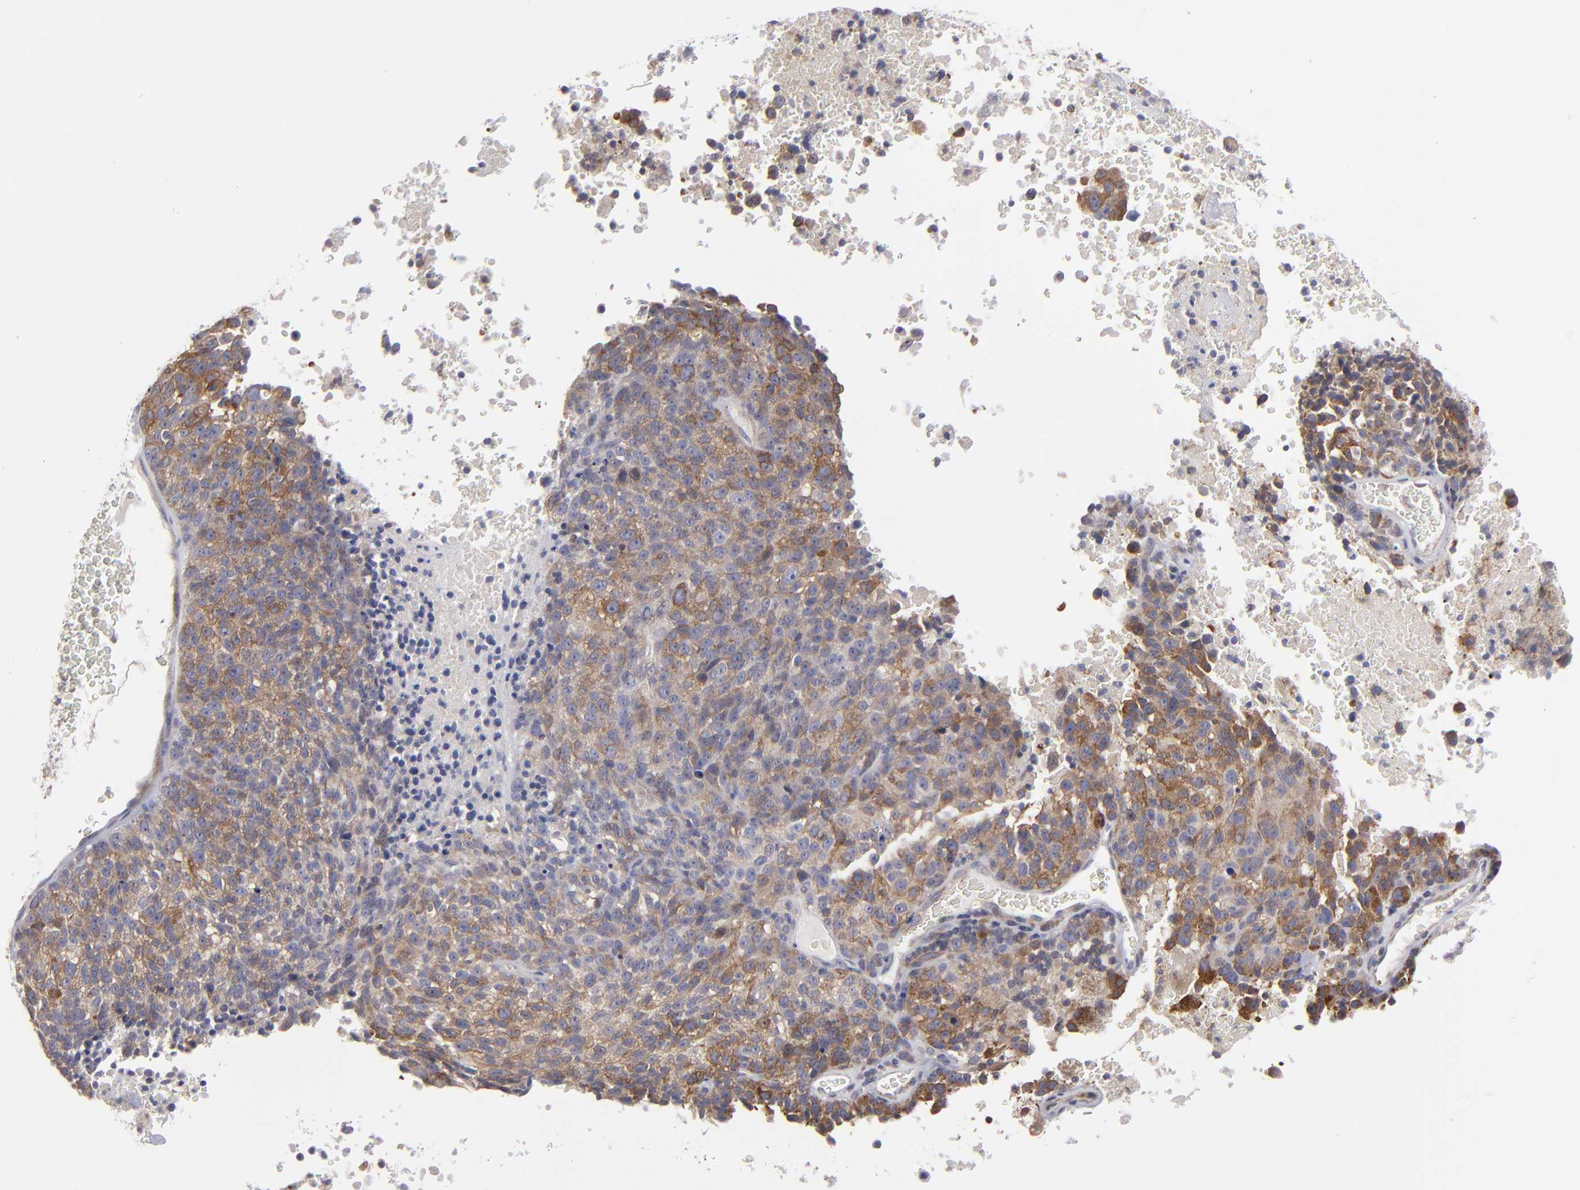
{"staining": {"intensity": "moderate", "quantity": ">75%", "location": "cytoplasmic/membranous"}, "tissue": "melanoma", "cell_type": "Tumor cells", "image_type": "cancer", "snomed": [{"axis": "morphology", "description": "Malignant melanoma, Metastatic site"}, {"axis": "topography", "description": "Cerebral cortex"}], "caption": "Malignant melanoma (metastatic site) tissue reveals moderate cytoplasmic/membranous staining in approximately >75% of tumor cells", "gene": "CEP97", "patient": {"sex": "female", "age": 52}}